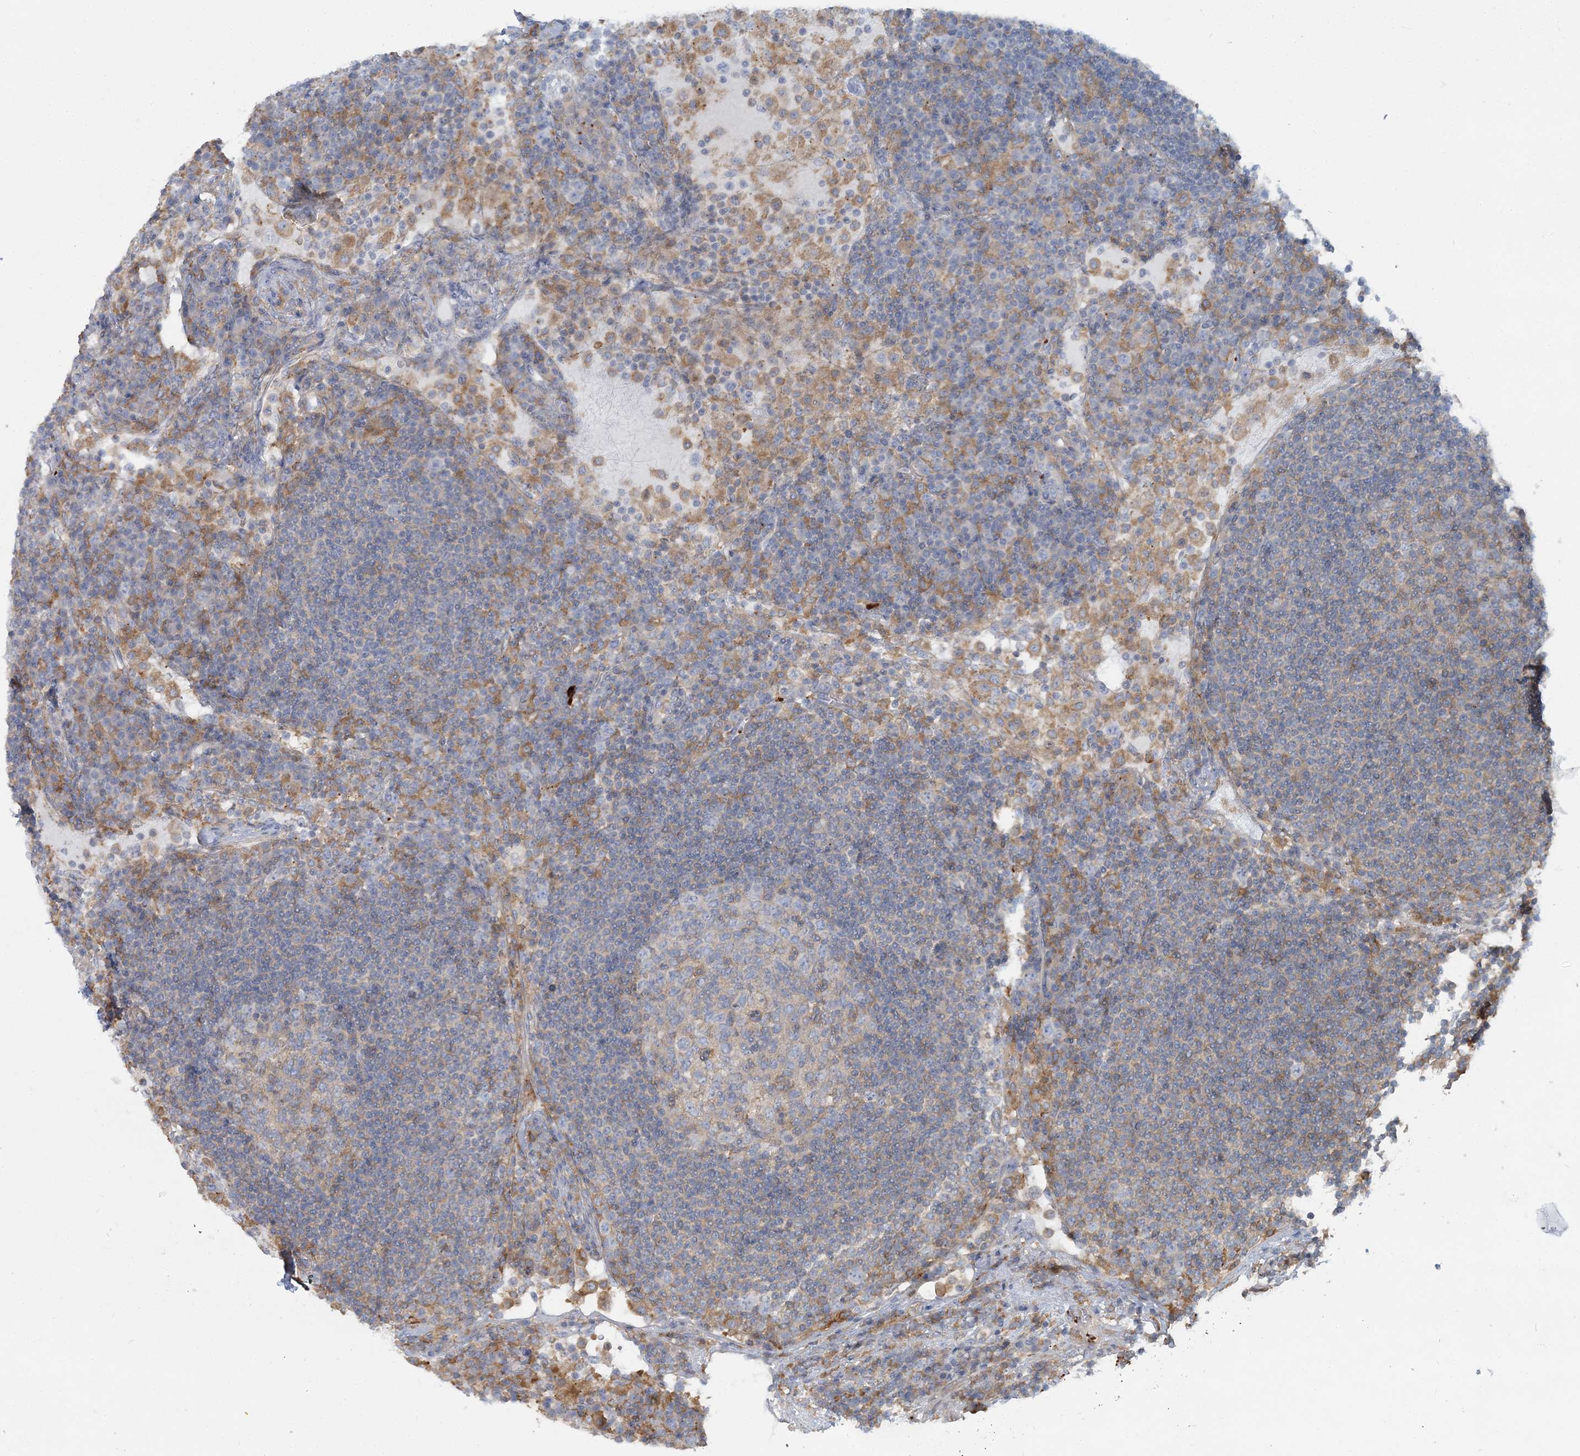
{"staining": {"intensity": "weak", "quantity": "<25%", "location": "cytoplasmic/membranous"}, "tissue": "lymph node", "cell_type": "Germinal center cells", "image_type": "normal", "snomed": [{"axis": "morphology", "description": "Normal tissue, NOS"}, {"axis": "topography", "description": "Lymph node"}], "caption": "Immunohistochemical staining of benign lymph node reveals no significant expression in germinal center cells. (Brightfield microscopy of DAB (3,3'-diaminobenzidine) IHC at high magnification).", "gene": "CUEDC2", "patient": {"sex": "female", "age": 53}}